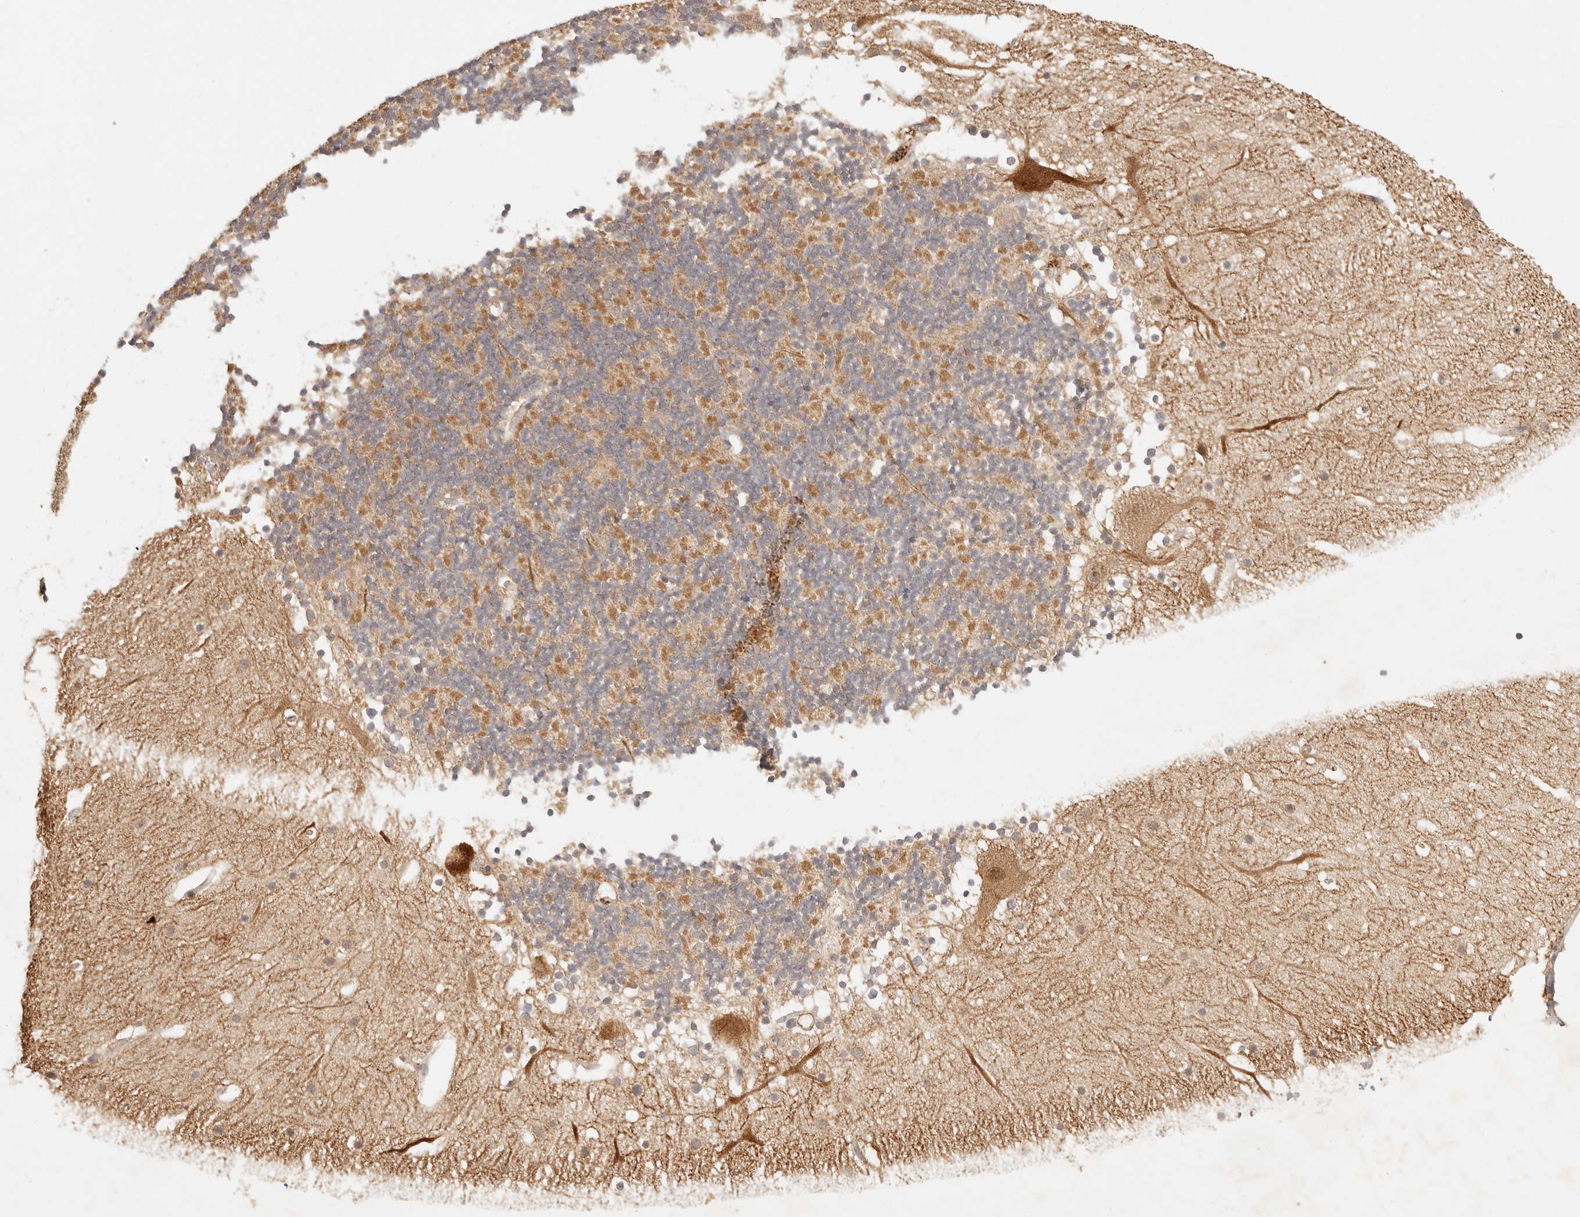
{"staining": {"intensity": "moderate", "quantity": ">75%", "location": "cytoplasmic/membranous"}, "tissue": "cerebellum", "cell_type": "Cells in granular layer", "image_type": "normal", "snomed": [{"axis": "morphology", "description": "Normal tissue, NOS"}, {"axis": "topography", "description": "Cerebellum"}], "caption": "Protein staining reveals moderate cytoplasmic/membranous staining in approximately >75% of cells in granular layer in benign cerebellum. (IHC, brightfield microscopy, high magnification).", "gene": "TRIM11", "patient": {"sex": "male", "age": 57}}